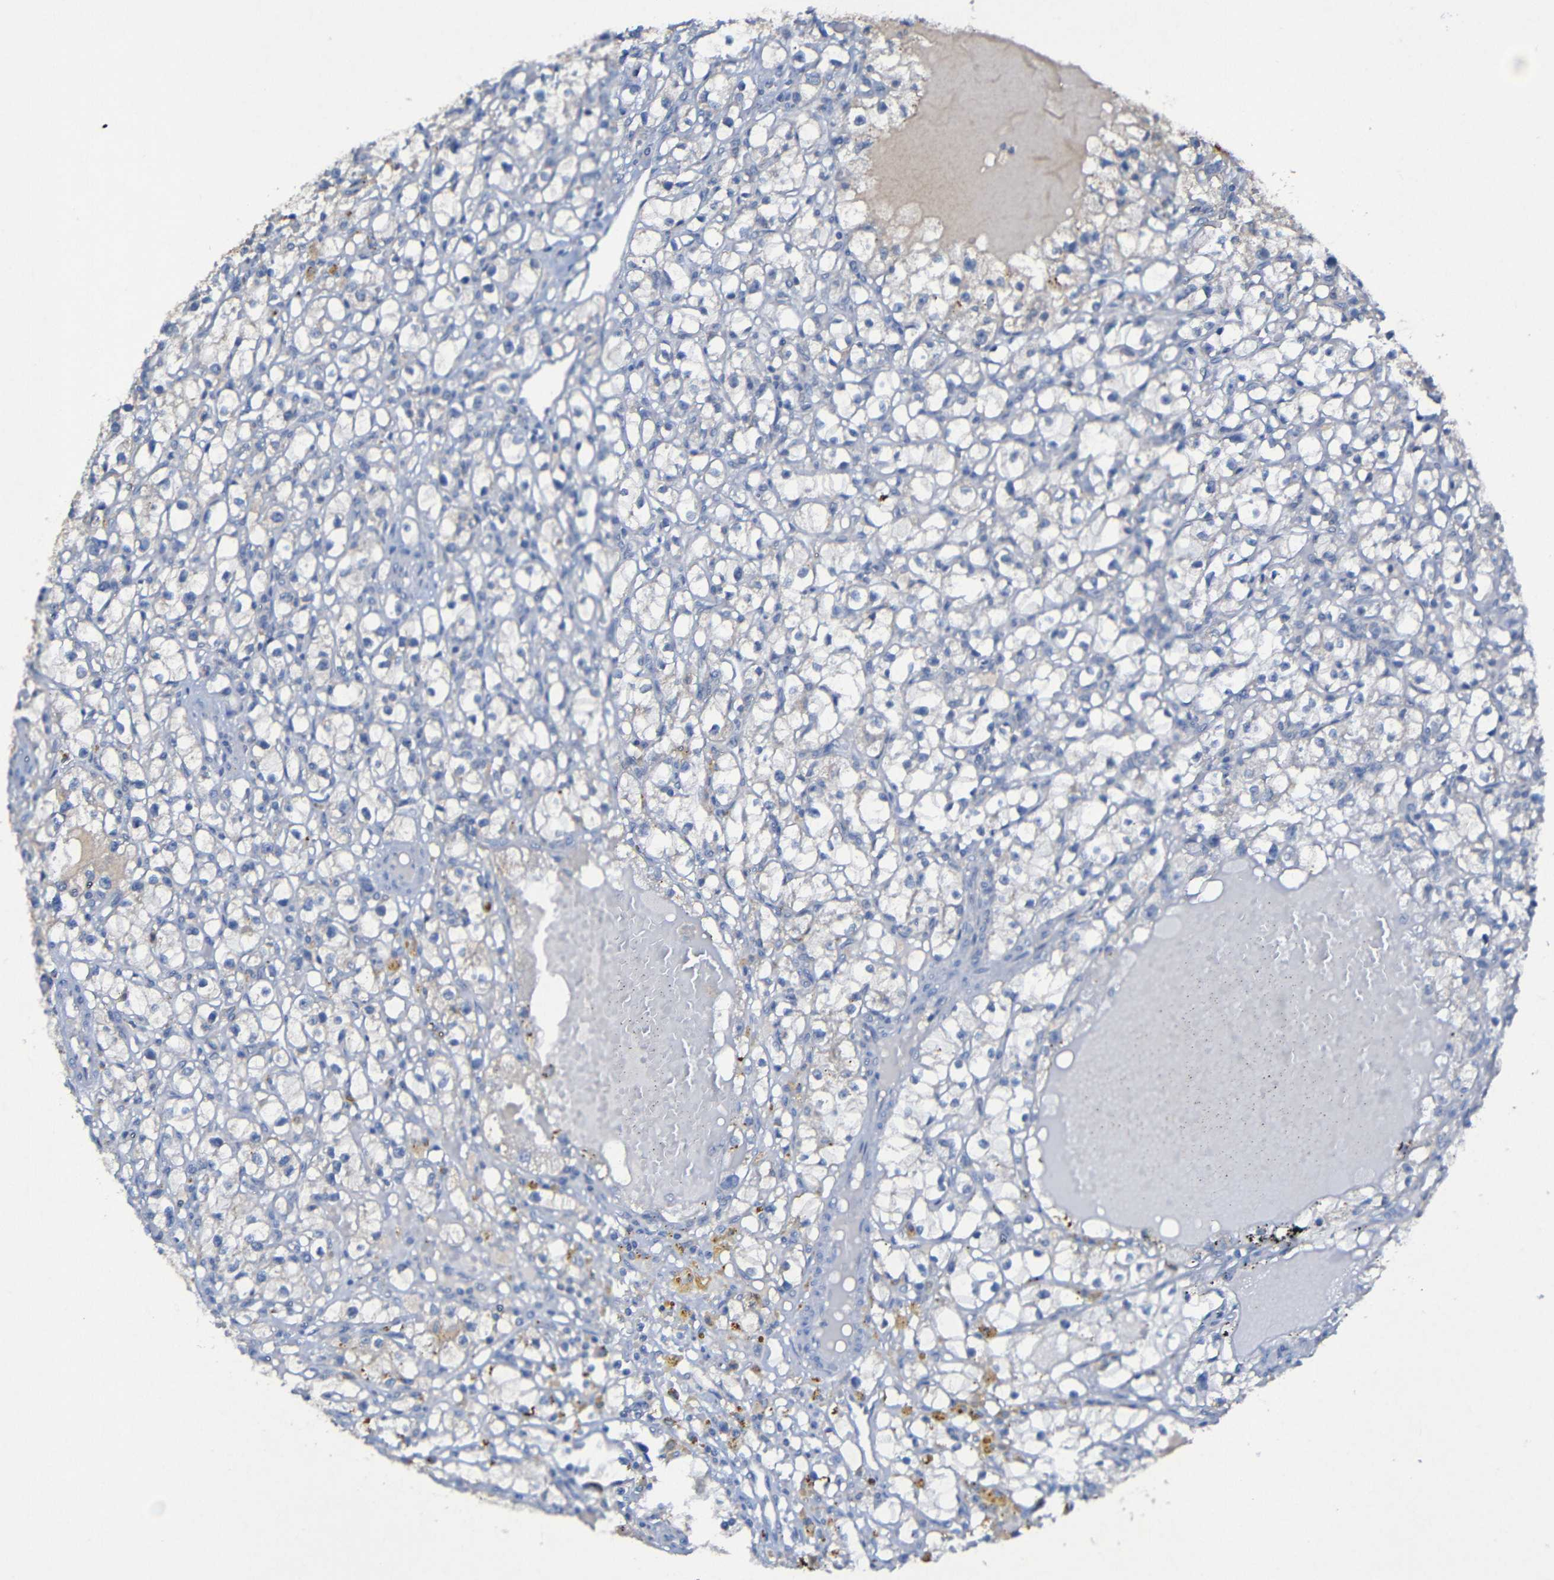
{"staining": {"intensity": "negative", "quantity": "none", "location": "none"}, "tissue": "renal cancer", "cell_type": "Tumor cells", "image_type": "cancer", "snomed": [{"axis": "morphology", "description": "Adenocarcinoma, NOS"}, {"axis": "topography", "description": "Kidney"}], "caption": "Immunohistochemistry (IHC) micrograph of renal cancer (adenocarcinoma) stained for a protein (brown), which demonstrates no staining in tumor cells.", "gene": "LRRC70", "patient": {"sex": "male", "age": 56}}